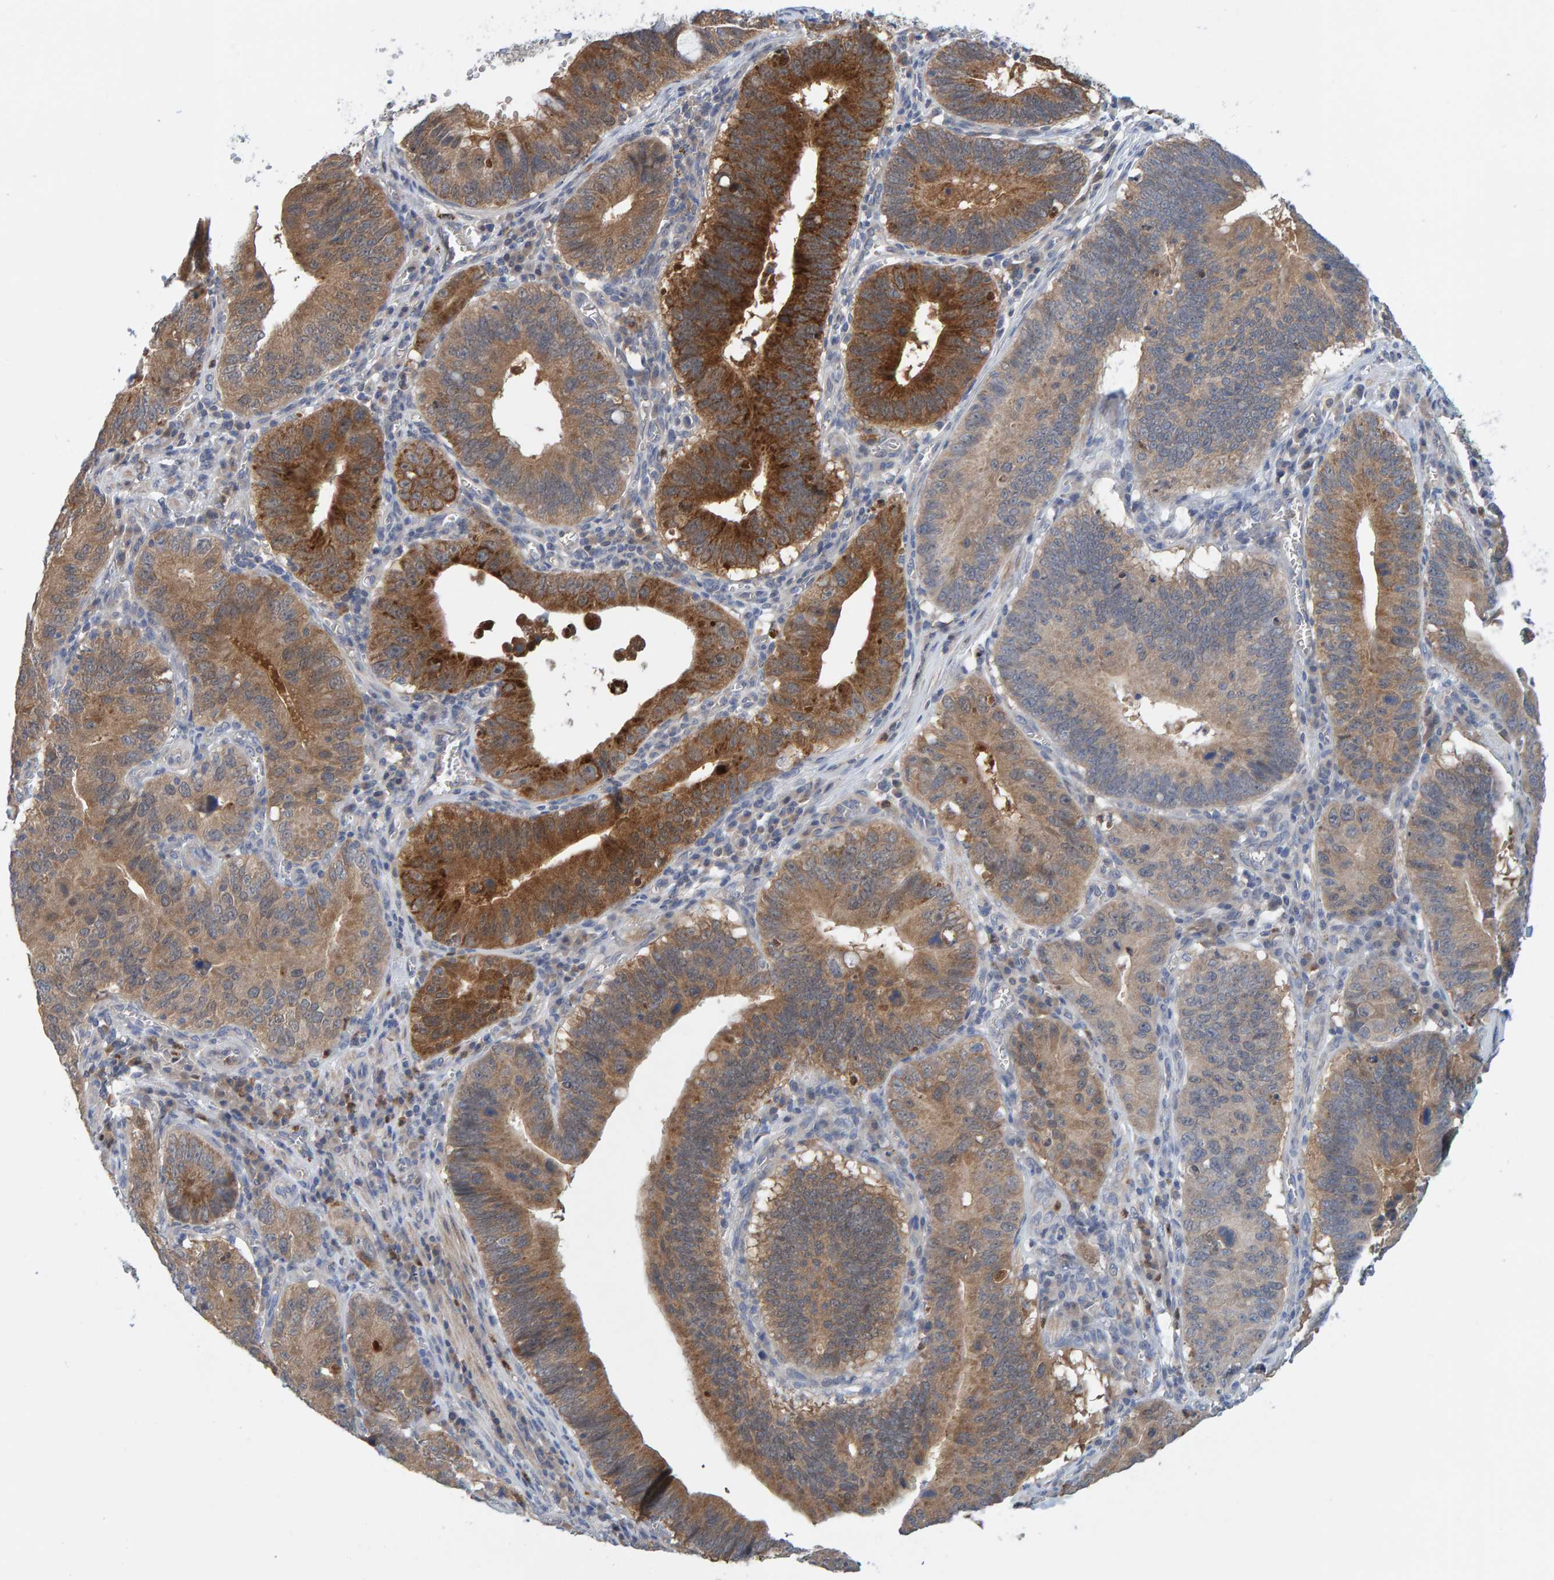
{"staining": {"intensity": "strong", "quantity": ">75%", "location": "cytoplasmic/membranous"}, "tissue": "stomach cancer", "cell_type": "Tumor cells", "image_type": "cancer", "snomed": [{"axis": "morphology", "description": "Adenocarcinoma, NOS"}, {"axis": "topography", "description": "Stomach"}, {"axis": "topography", "description": "Gastric cardia"}], "caption": "Approximately >75% of tumor cells in stomach cancer display strong cytoplasmic/membranous protein positivity as visualized by brown immunohistochemical staining.", "gene": "TATDN1", "patient": {"sex": "male", "age": 59}}